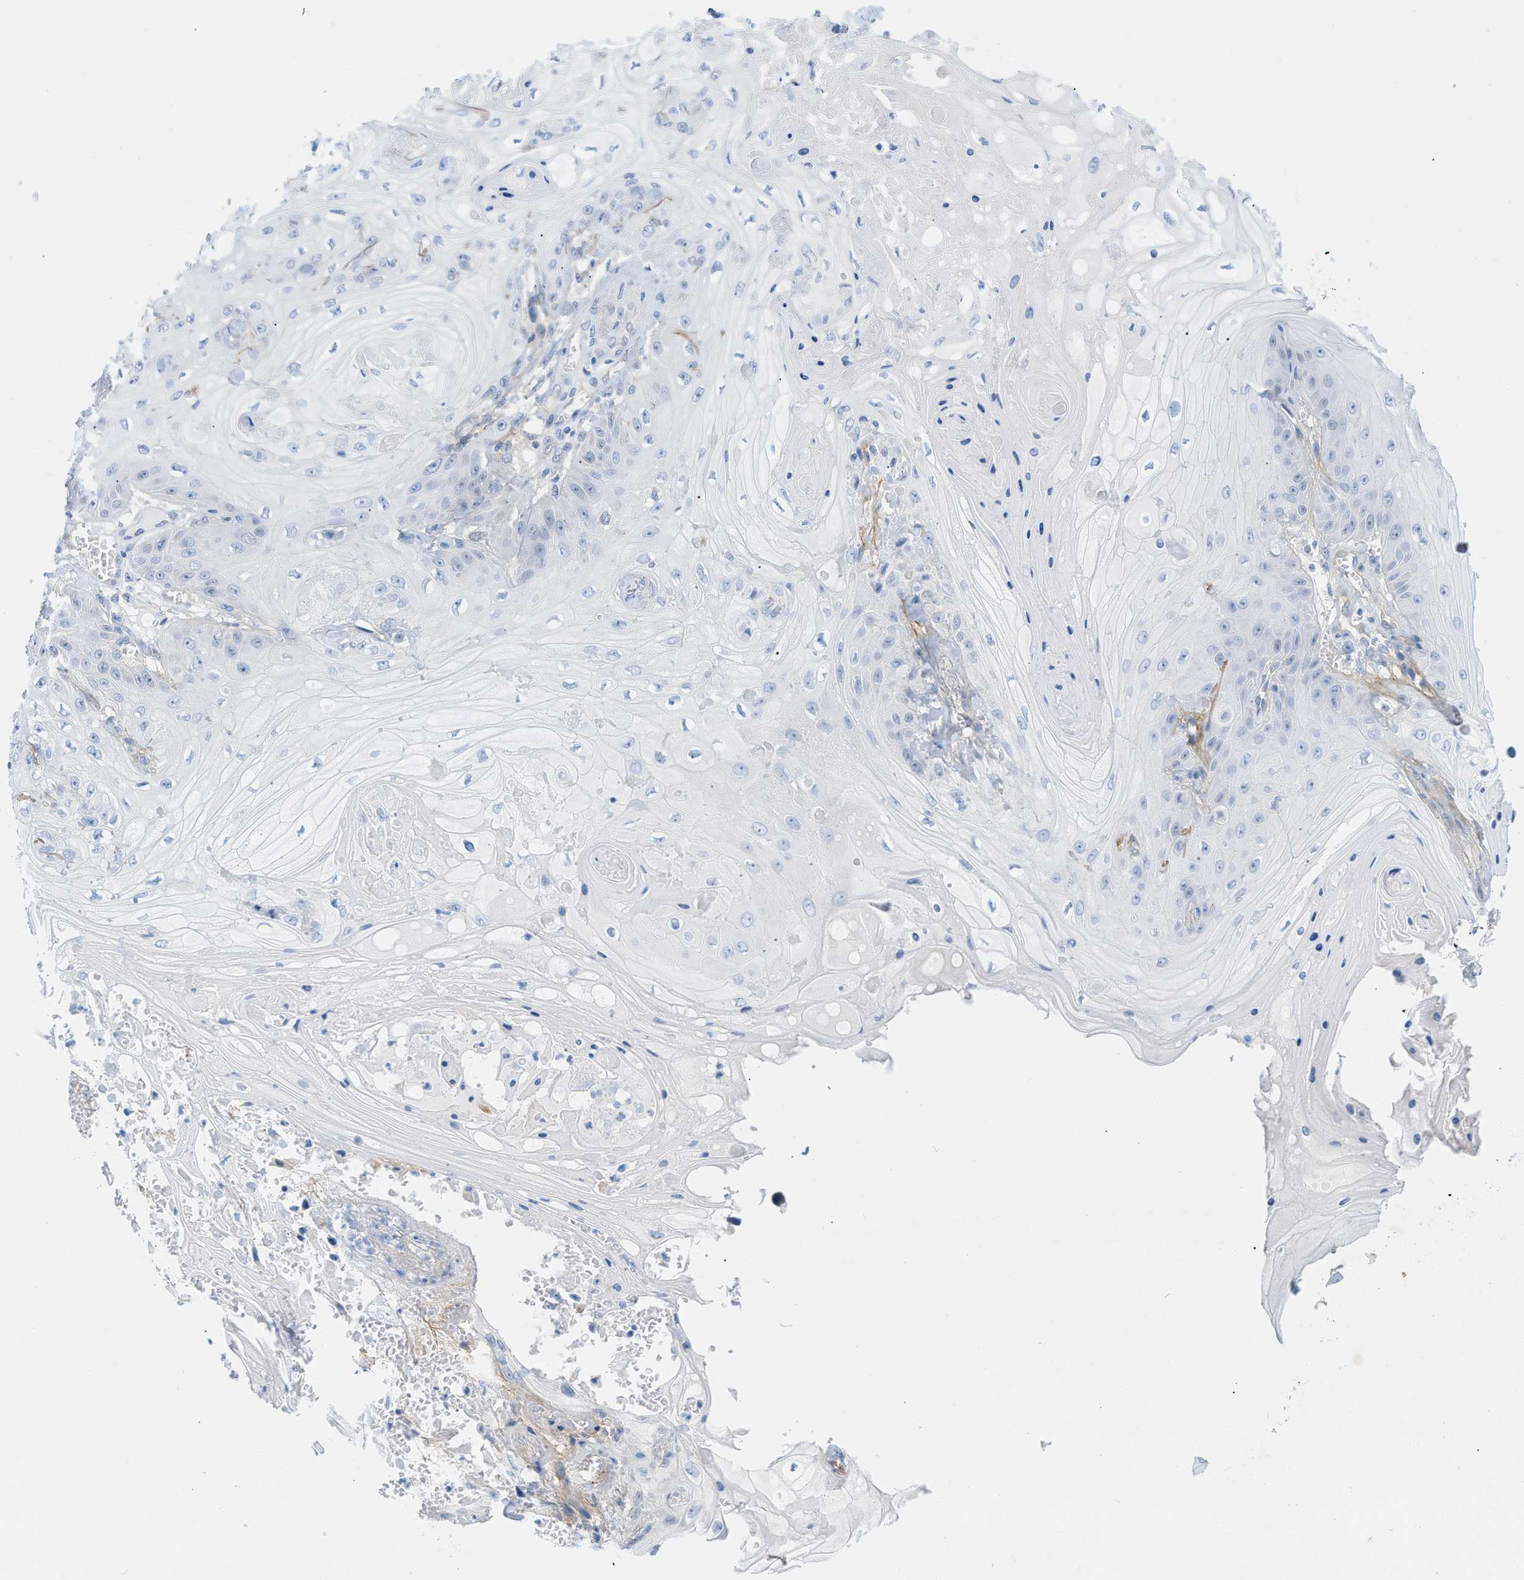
{"staining": {"intensity": "negative", "quantity": "none", "location": "none"}, "tissue": "skin cancer", "cell_type": "Tumor cells", "image_type": "cancer", "snomed": [{"axis": "morphology", "description": "Squamous cell carcinoma, NOS"}, {"axis": "topography", "description": "Skin"}], "caption": "High magnification brightfield microscopy of squamous cell carcinoma (skin) stained with DAB (brown) and counterstained with hematoxylin (blue): tumor cells show no significant positivity.", "gene": "HLTF", "patient": {"sex": "male", "age": 74}}